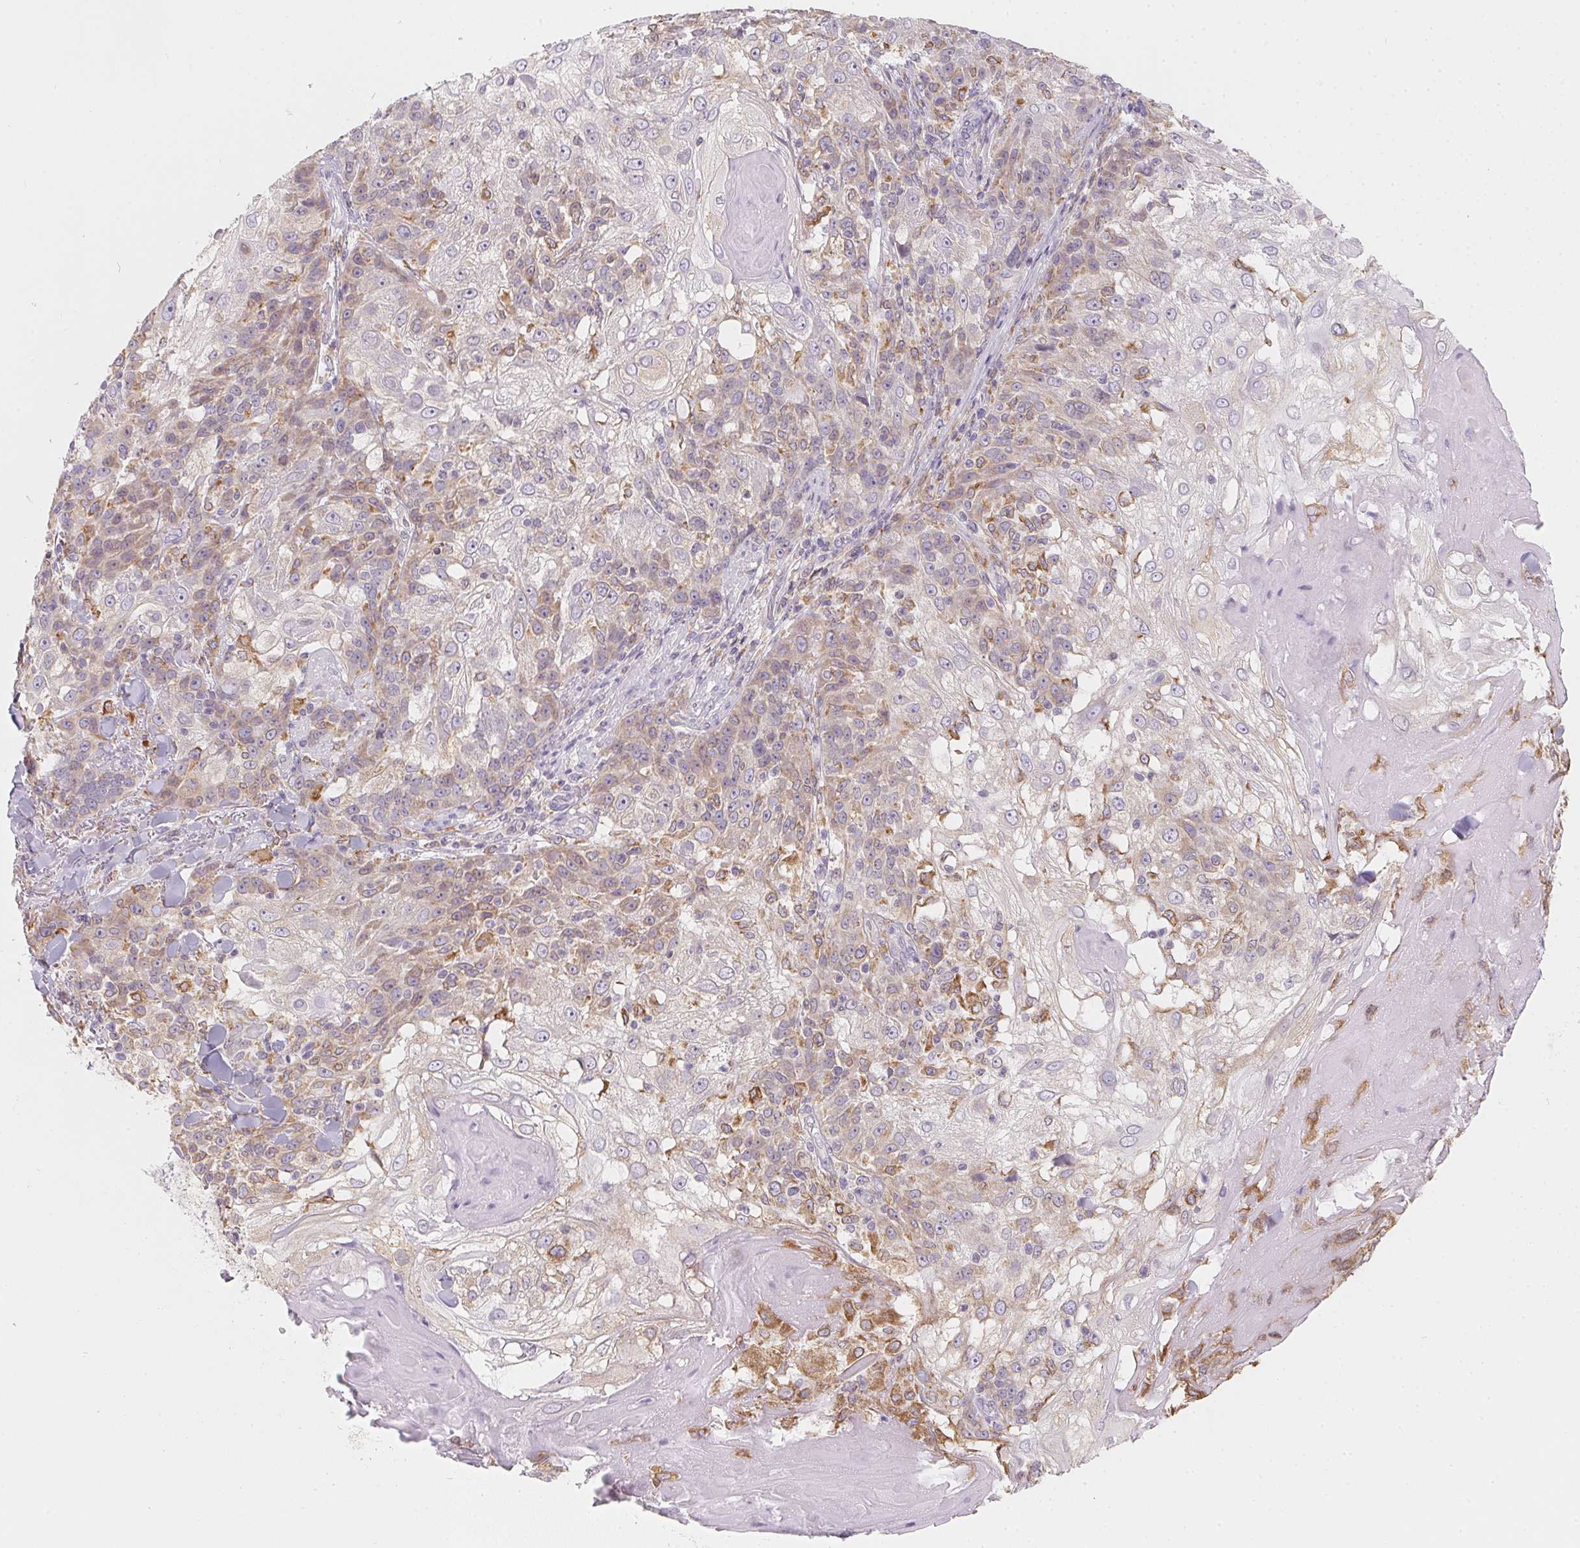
{"staining": {"intensity": "weak", "quantity": "25%-75%", "location": "cytoplasmic/membranous"}, "tissue": "skin cancer", "cell_type": "Tumor cells", "image_type": "cancer", "snomed": [{"axis": "morphology", "description": "Normal tissue, NOS"}, {"axis": "morphology", "description": "Squamous cell carcinoma, NOS"}, {"axis": "topography", "description": "Skin"}], "caption": "DAB immunohistochemical staining of human skin cancer (squamous cell carcinoma) exhibits weak cytoplasmic/membranous protein staining in approximately 25%-75% of tumor cells. The staining is performed using DAB (3,3'-diaminobenzidine) brown chromogen to label protein expression. The nuclei are counter-stained blue using hematoxylin.", "gene": "SOAT1", "patient": {"sex": "female", "age": 83}}